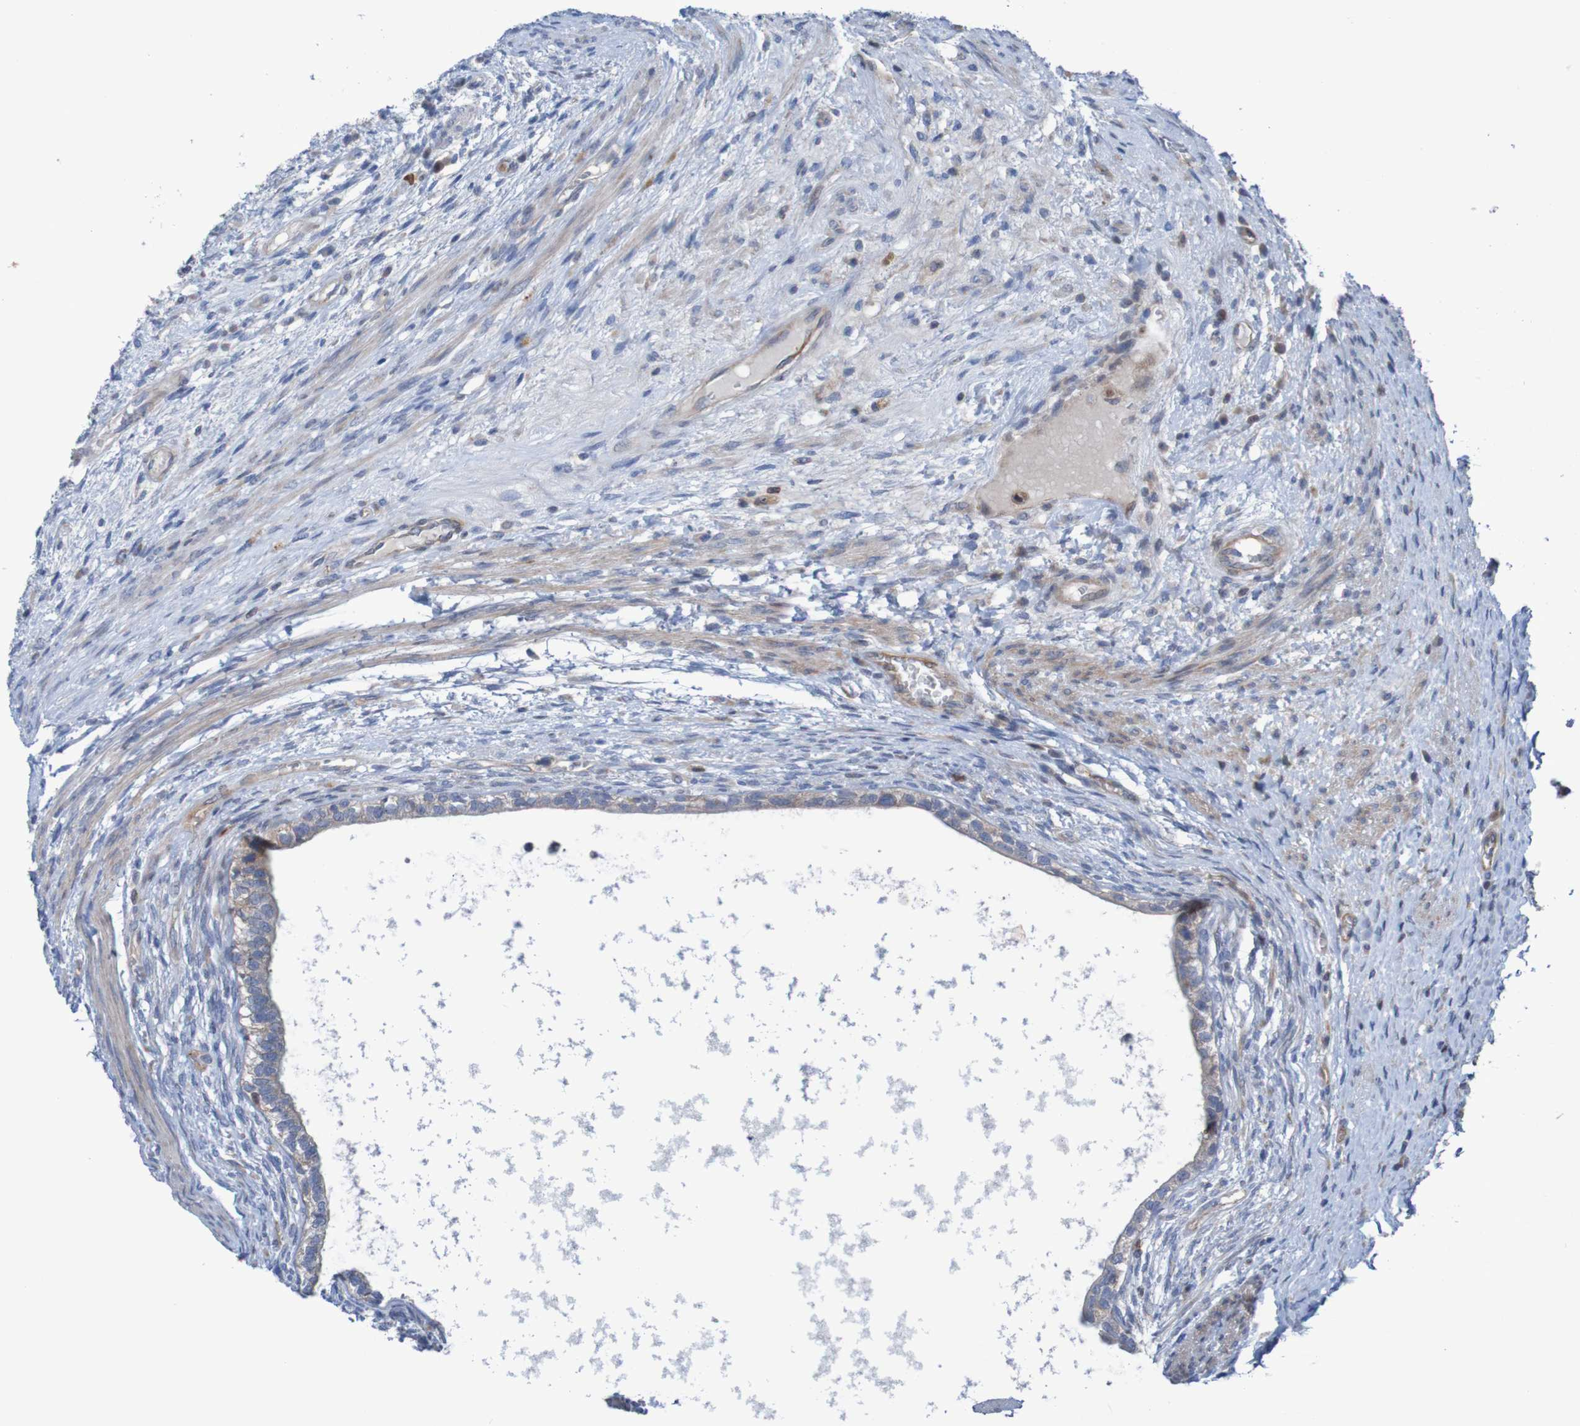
{"staining": {"intensity": "negative", "quantity": "none", "location": "none"}, "tissue": "testis cancer", "cell_type": "Tumor cells", "image_type": "cancer", "snomed": [{"axis": "morphology", "description": "Carcinoma, Embryonal, NOS"}, {"axis": "topography", "description": "Testis"}], "caption": "Testis embryonal carcinoma stained for a protein using immunohistochemistry displays no positivity tumor cells.", "gene": "ANGPT4", "patient": {"sex": "male", "age": 26}}